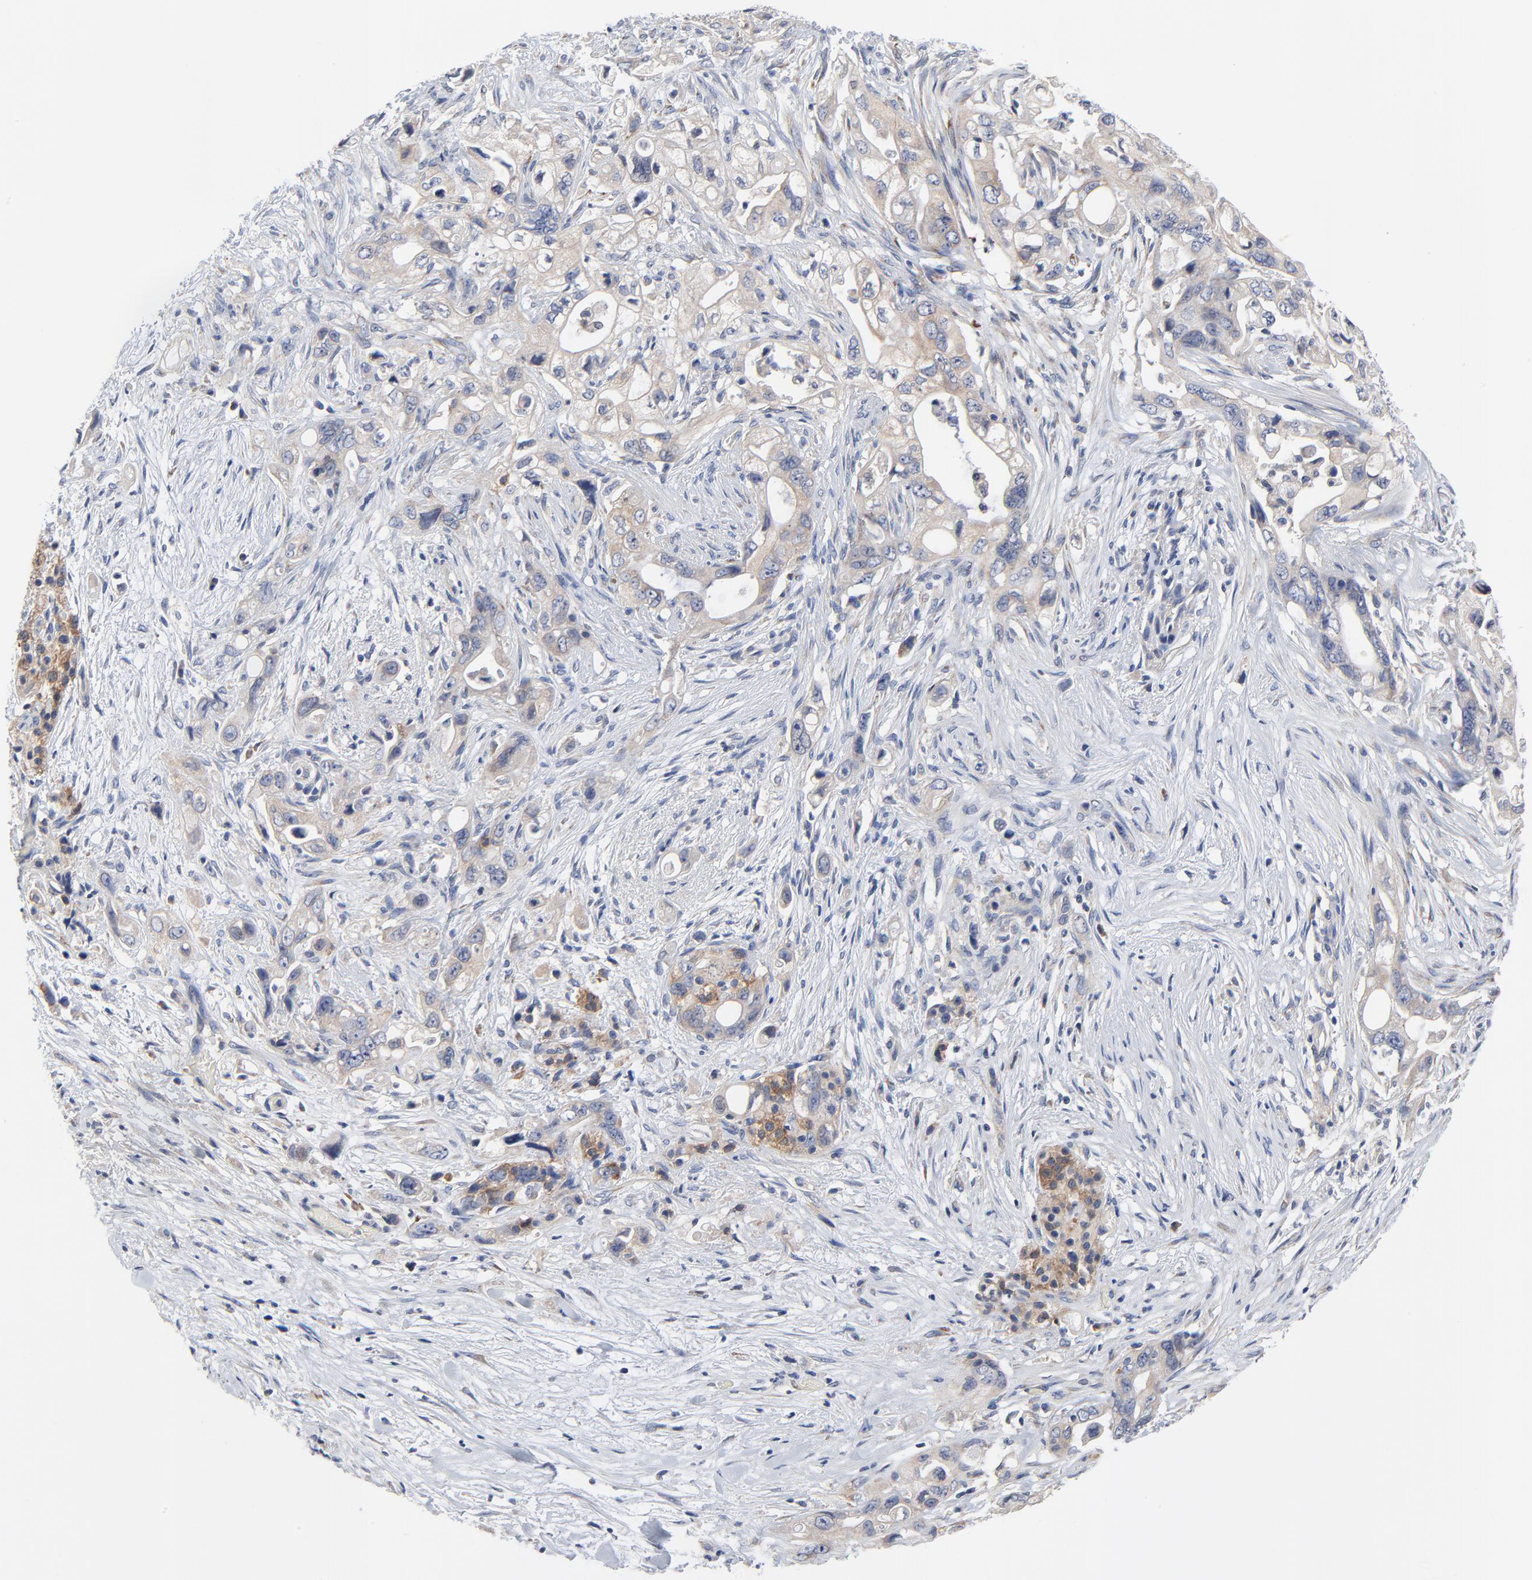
{"staining": {"intensity": "weak", "quantity": "25%-75%", "location": "cytoplasmic/membranous"}, "tissue": "pancreatic cancer", "cell_type": "Tumor cells", "image_type": "cancer", "snomed": [{"axis": "morphology", "description": "Normal tissue, NOS"}, {"axis": "topography", "description": "Pancreas"}], "caption": "Immunohistochemistry of pancreatic cancer reveals low levels of weak cytoplasmic/membranous staining in about 25%-75% of tumor cells.", "gene": "VAV2", "patient": {"sex": "male", "age": 42}}